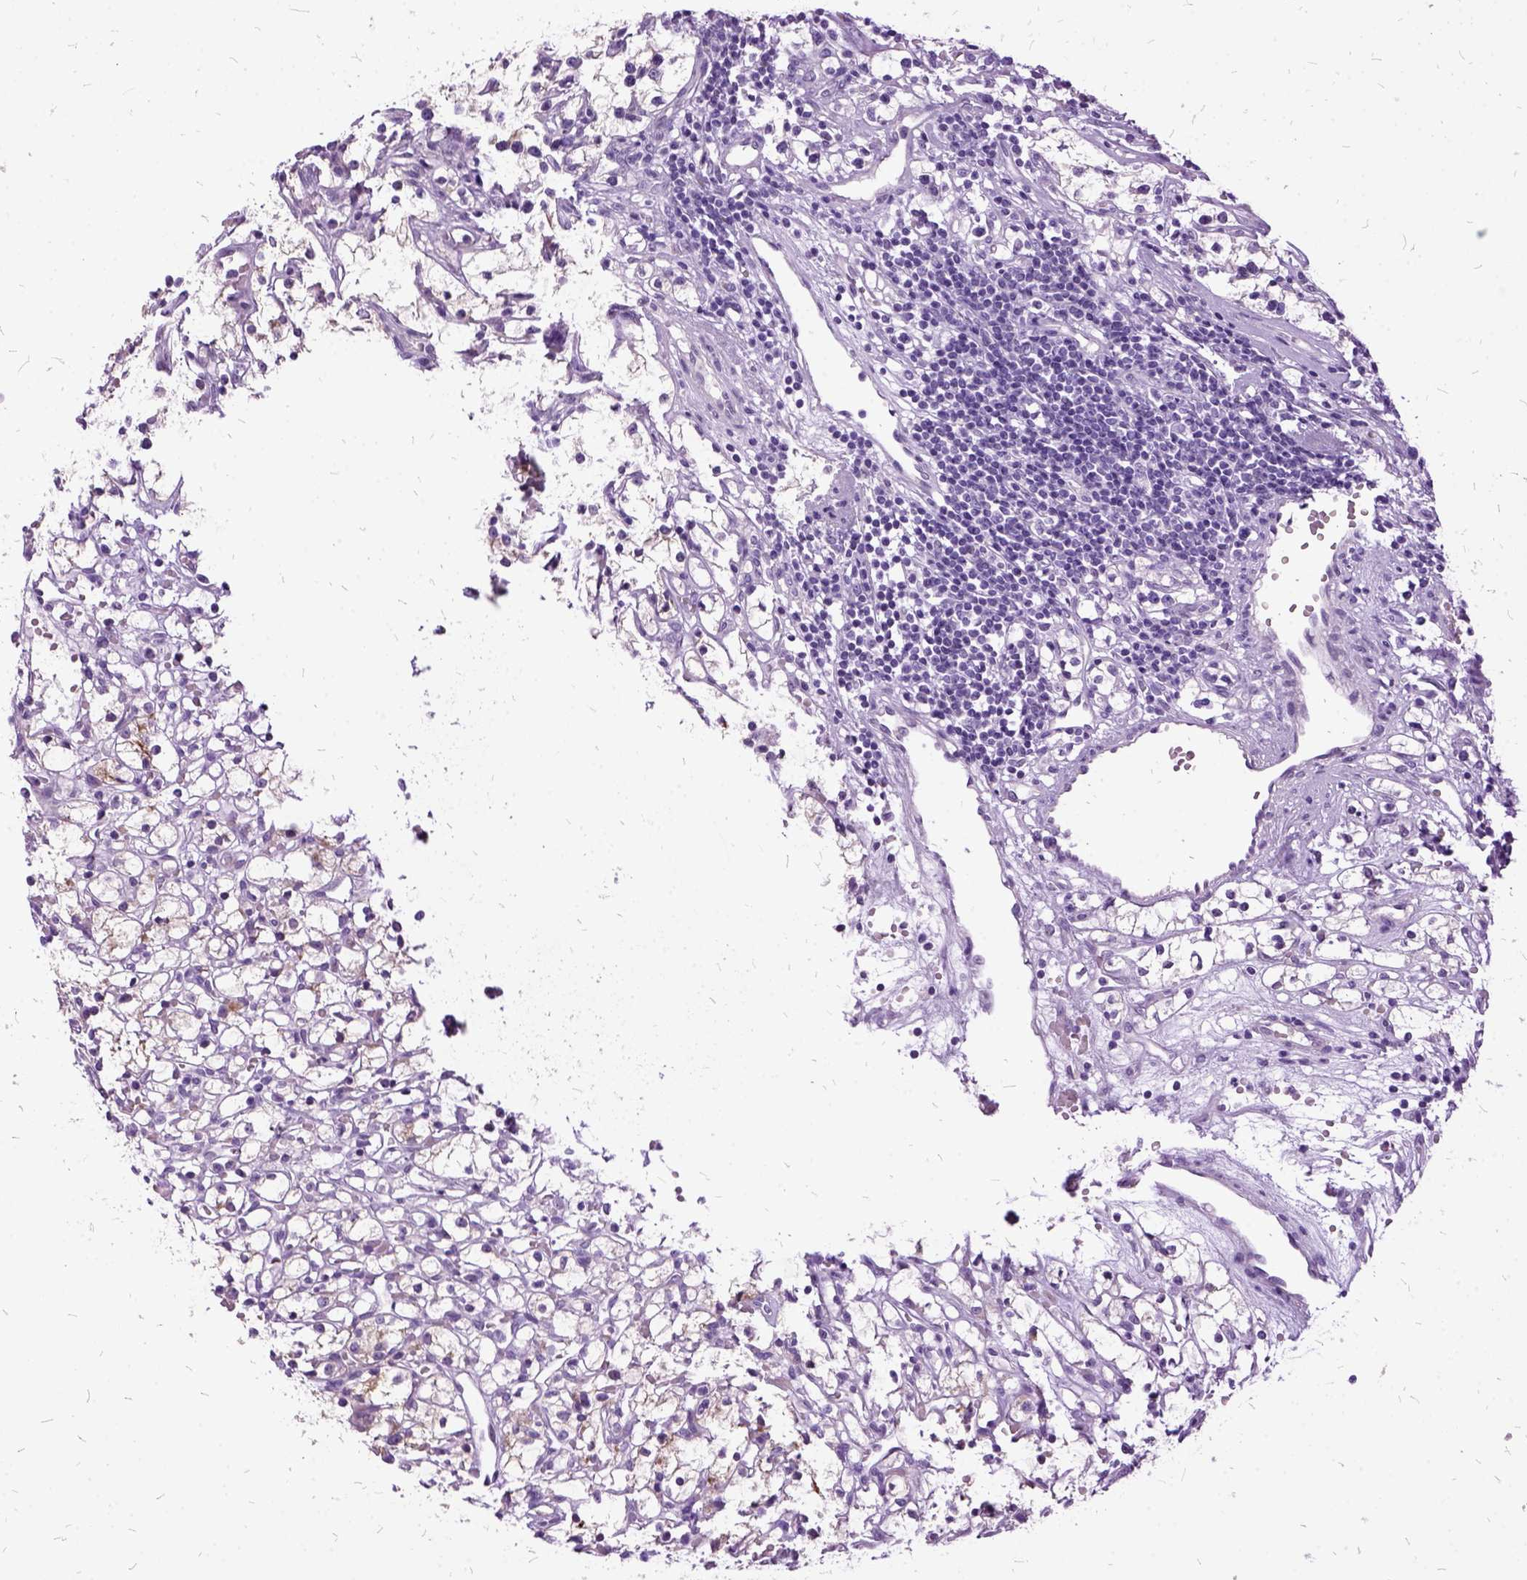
{"staining": {"intensity": "moderate", "quantity": ">75%", "location": "cytoplasmic/membranous"}, "tissue": "renal cancer", "cell_type": "Tumor cells", "image_type": "cancer", "snomed": [{"axis": "morphology", "description": "Adenocarcinoma, NOS"}, {"axis": "topography", "description": "Kidney"}], "caption": "Immunohistochemistry photomicrograph of human renal cancer (adenocarcinoma) stained for a protein (brown), which shows medium levels of moderate cytoplasmic/membranous positivity in about >75% of tumor cells.", "gene": "MME", "patient": {"sex": "female", "age": 59}}